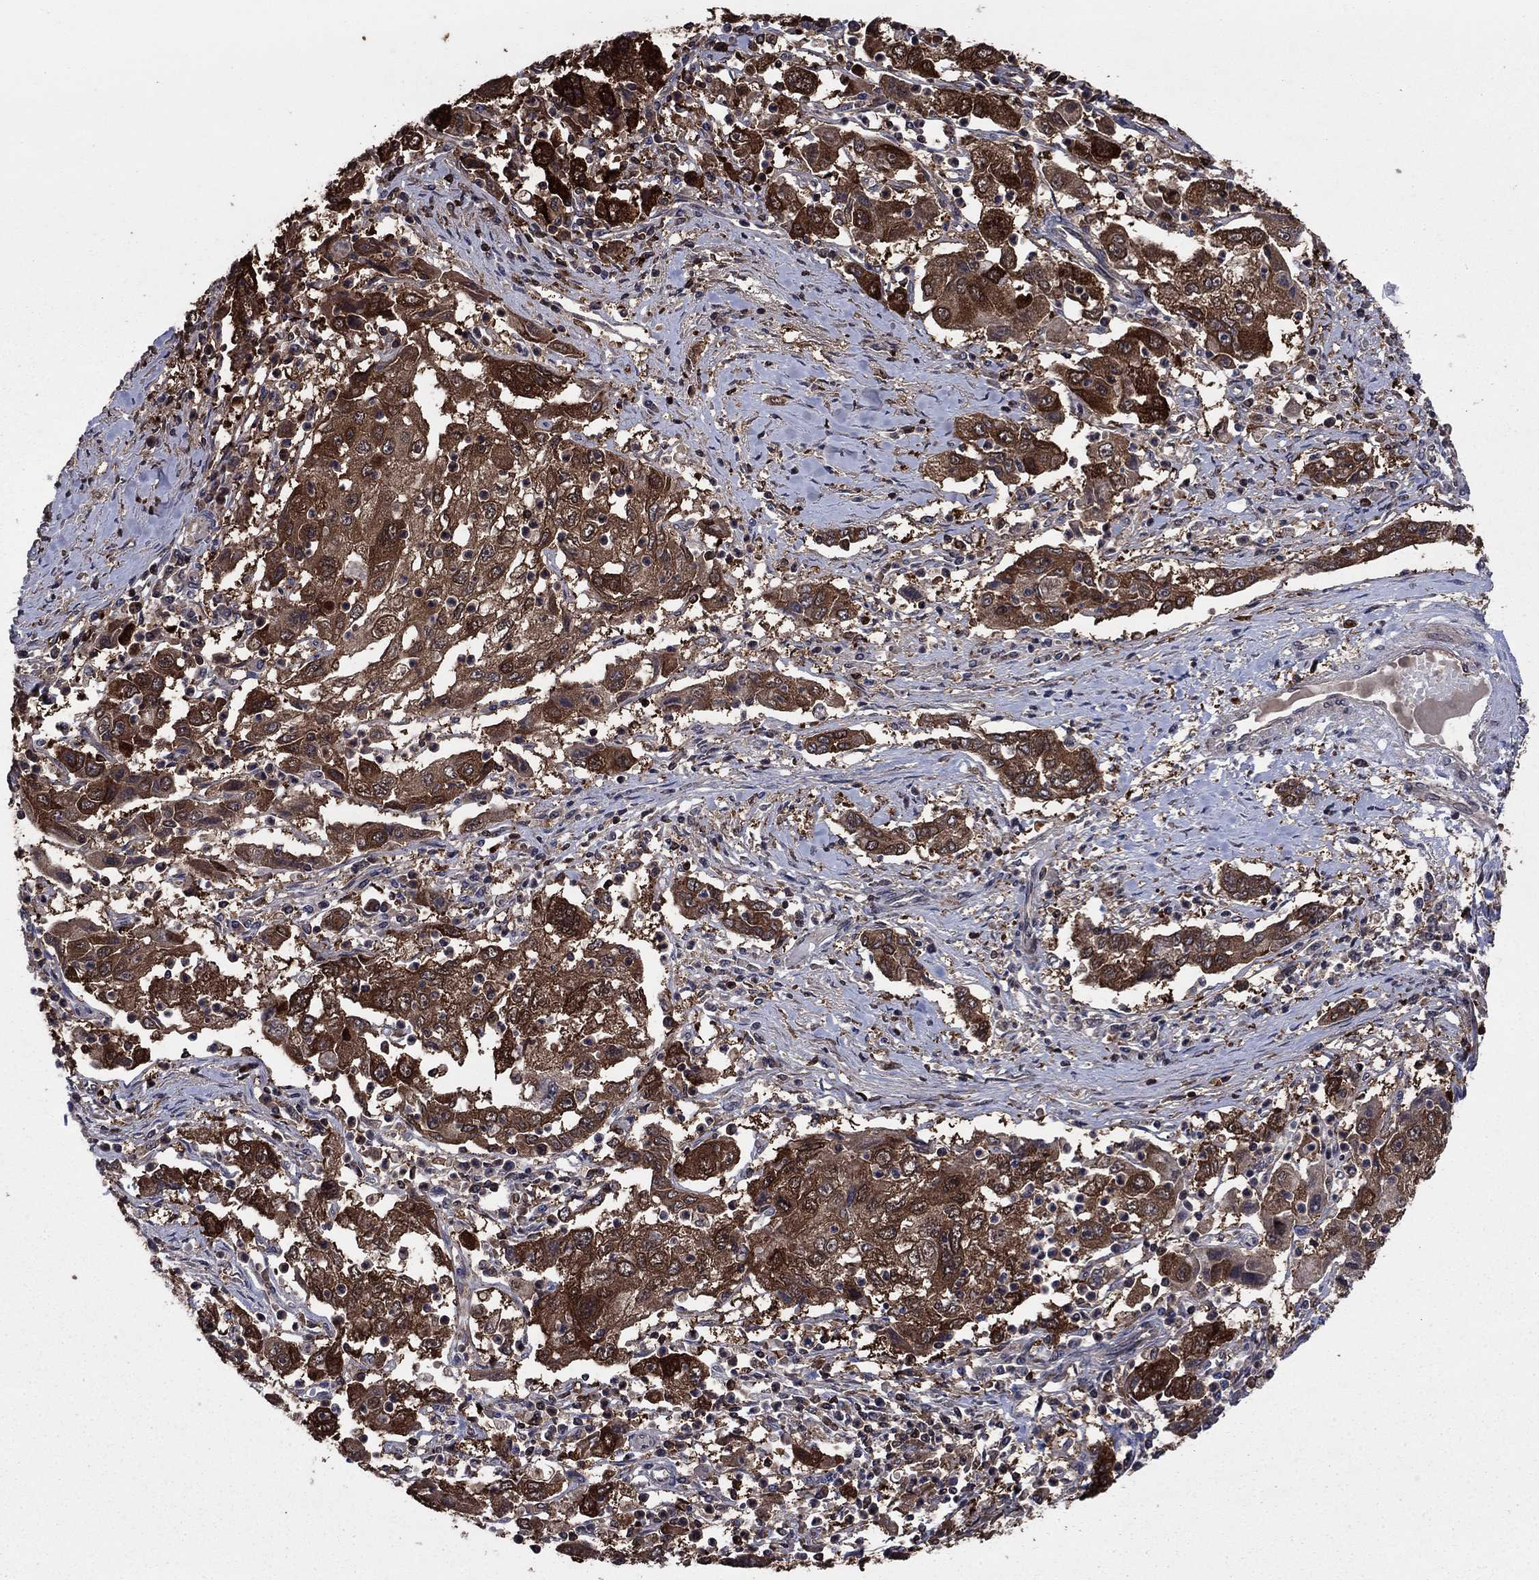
{"staining": {"intensity": "strong", "quantity": ">75%", "location": "cytoplasmic/membranous"}, "tissue": "cervical cancer", "cell_type": "Tumor cells", "image_type": "cancer", "snomed": [{"axis": "morphology", "description": "Squamous cell carcinoma, NOS"}, {"axis": "topography", "description": "Cervix"}], "caption": "Strong cytoplasmic/membranous expression for a protein is identified in about >75% of tumor cells of cervical cancer using IHC.", "gene": "CACYBP", "patient": {"sex": "female", "age": 36}}